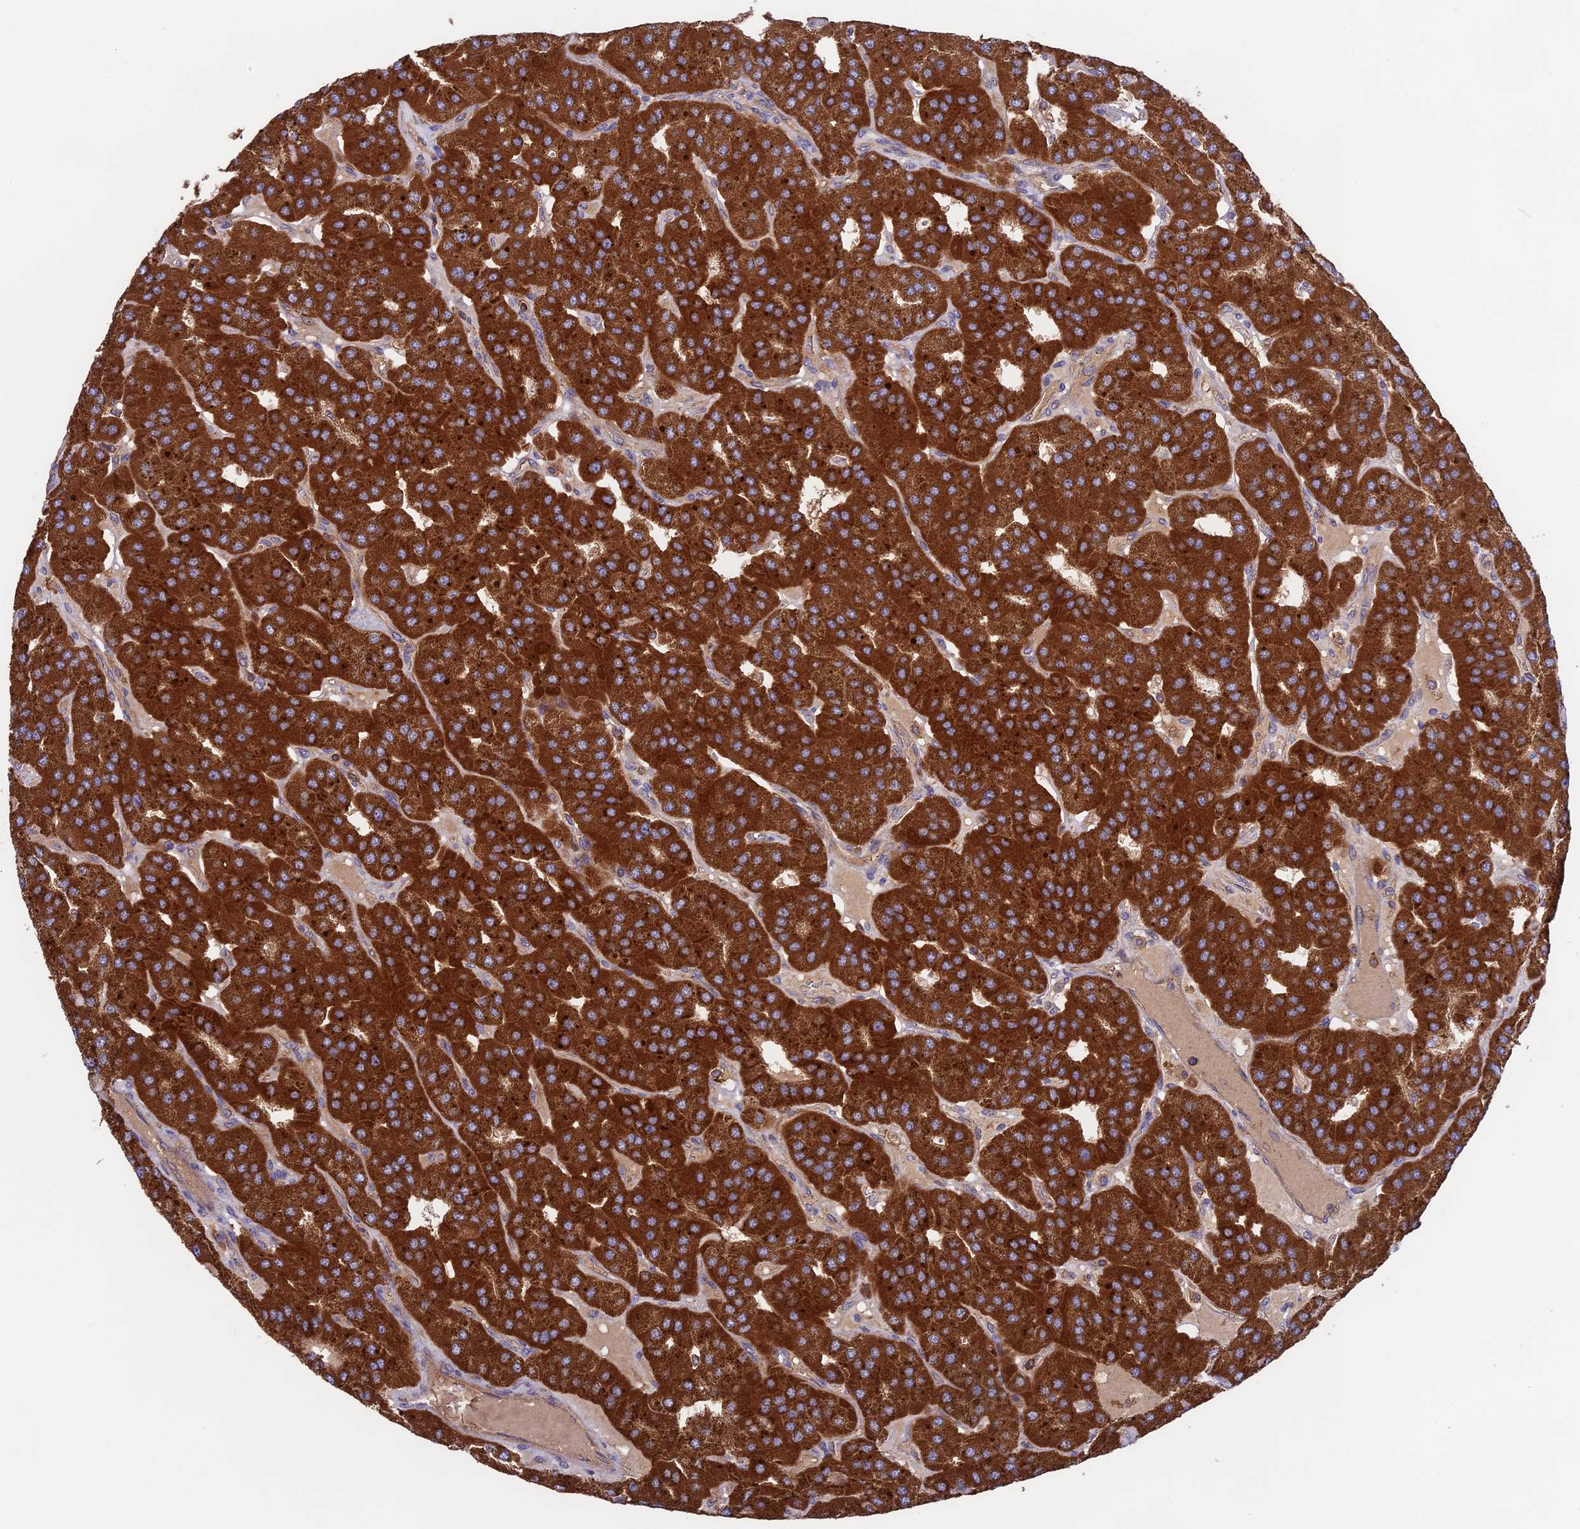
{"staining": {"intensity": "strong", "quantity": ">75%", "location": "cytoplasmic/membranous"}, "tissue": "parathyroid gland", "cell_type": "Glandular cells", "image_type": "normal", "snomed": [{"axis": "morphology", "description": "Normal tissue, NOS"}, {"axis": "morphology", "description": "Adenoma, NOS"}, {"axis": "topography", "description": "Parathyroid gland"}], "caption": "Protein expression analysis of unremarkable human parathyroid gland reveals strong cytoplasmic/membranous positivity in about >75% of glandular cells.", "gene": "NUDT8", "patient": {"sex": "female", "age": 86}}